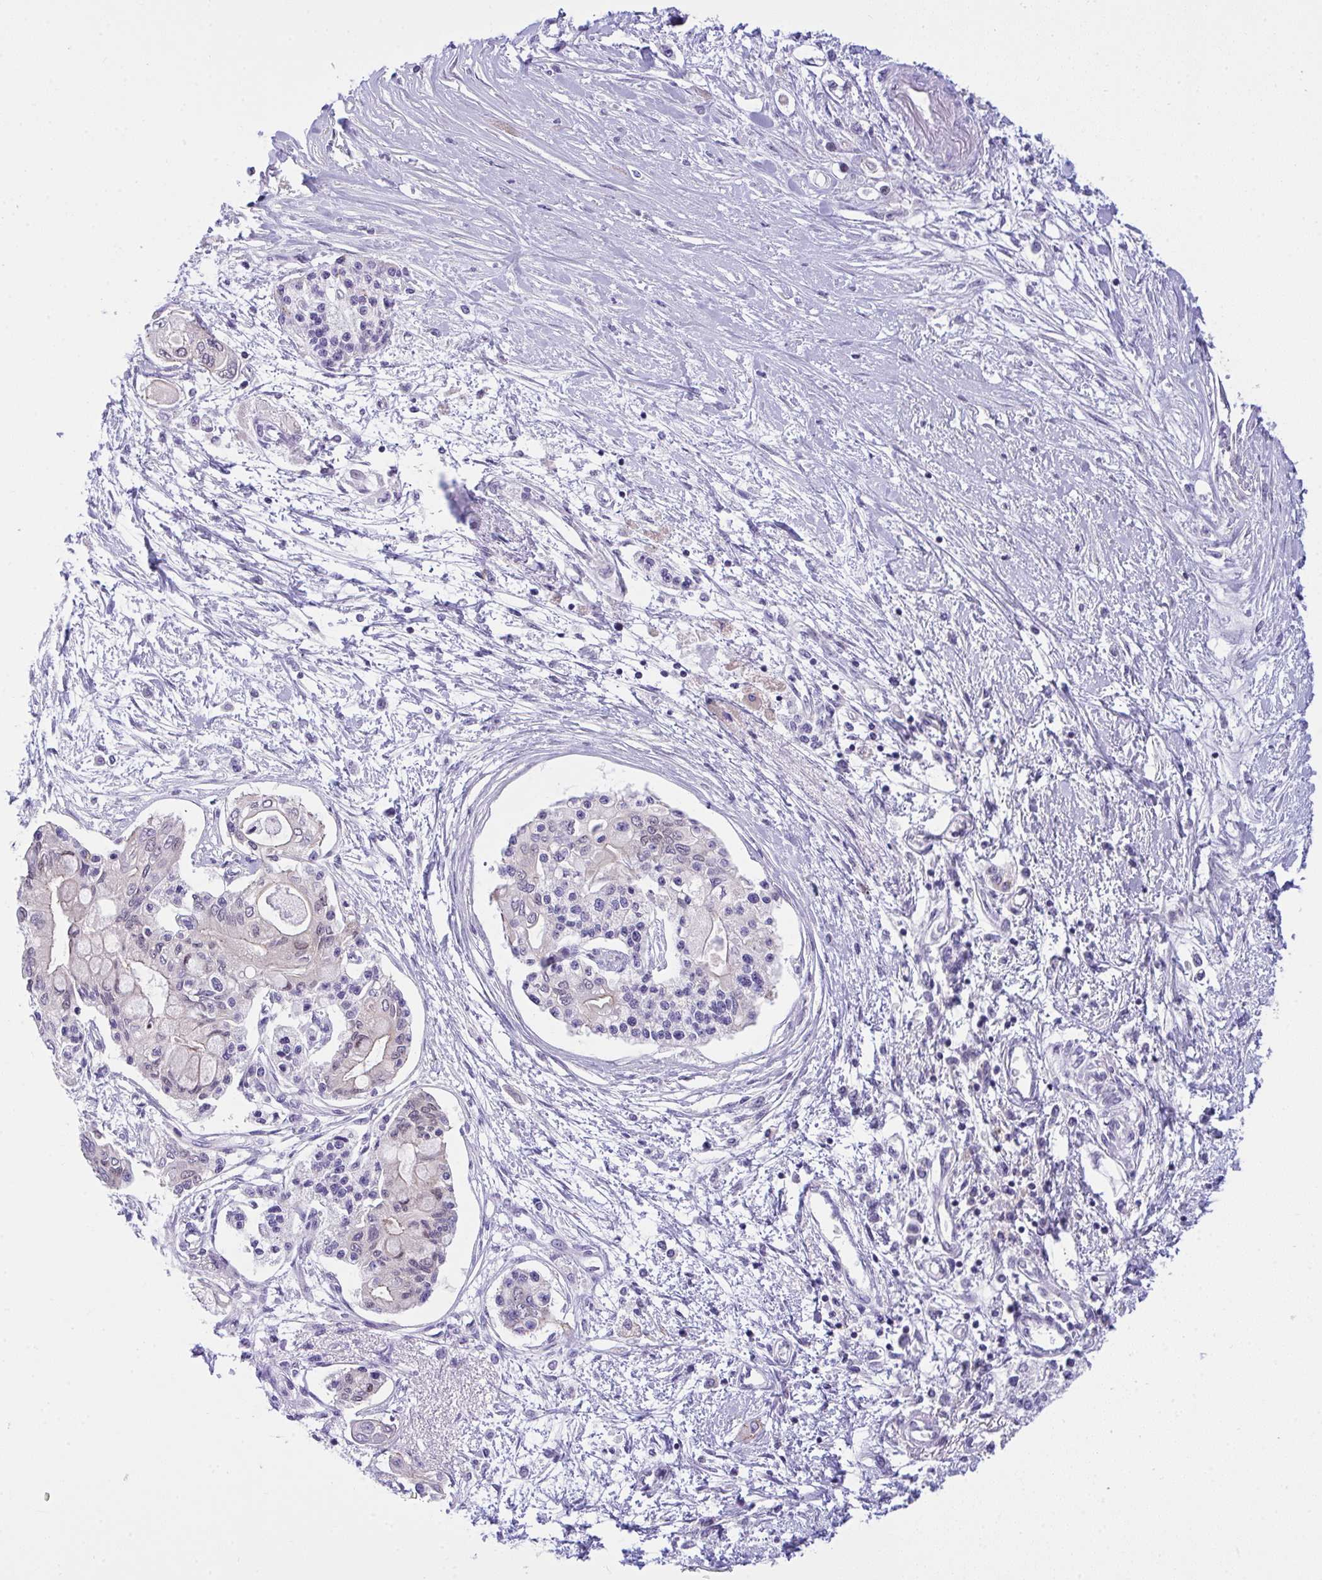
{"staining": {"intensity": "negative", "quantity": "none", "location": "none"}, "tissue": "pancreatic cancer", "cell_type": "Tumor cells", "image_type": "cancer", "snomed": [{"axis": "morphology", "description": "Adenocarcinoma, NOS"}, {"axis": "topography", "description": "Pancreas"}], "caption": "Immunohistochemical staining of pancreatic adenocarcinoma demonstrates no significant staining in tumor cells.", "gene": "HOXD12", "patient": {"sex": "female", "age": 77}}